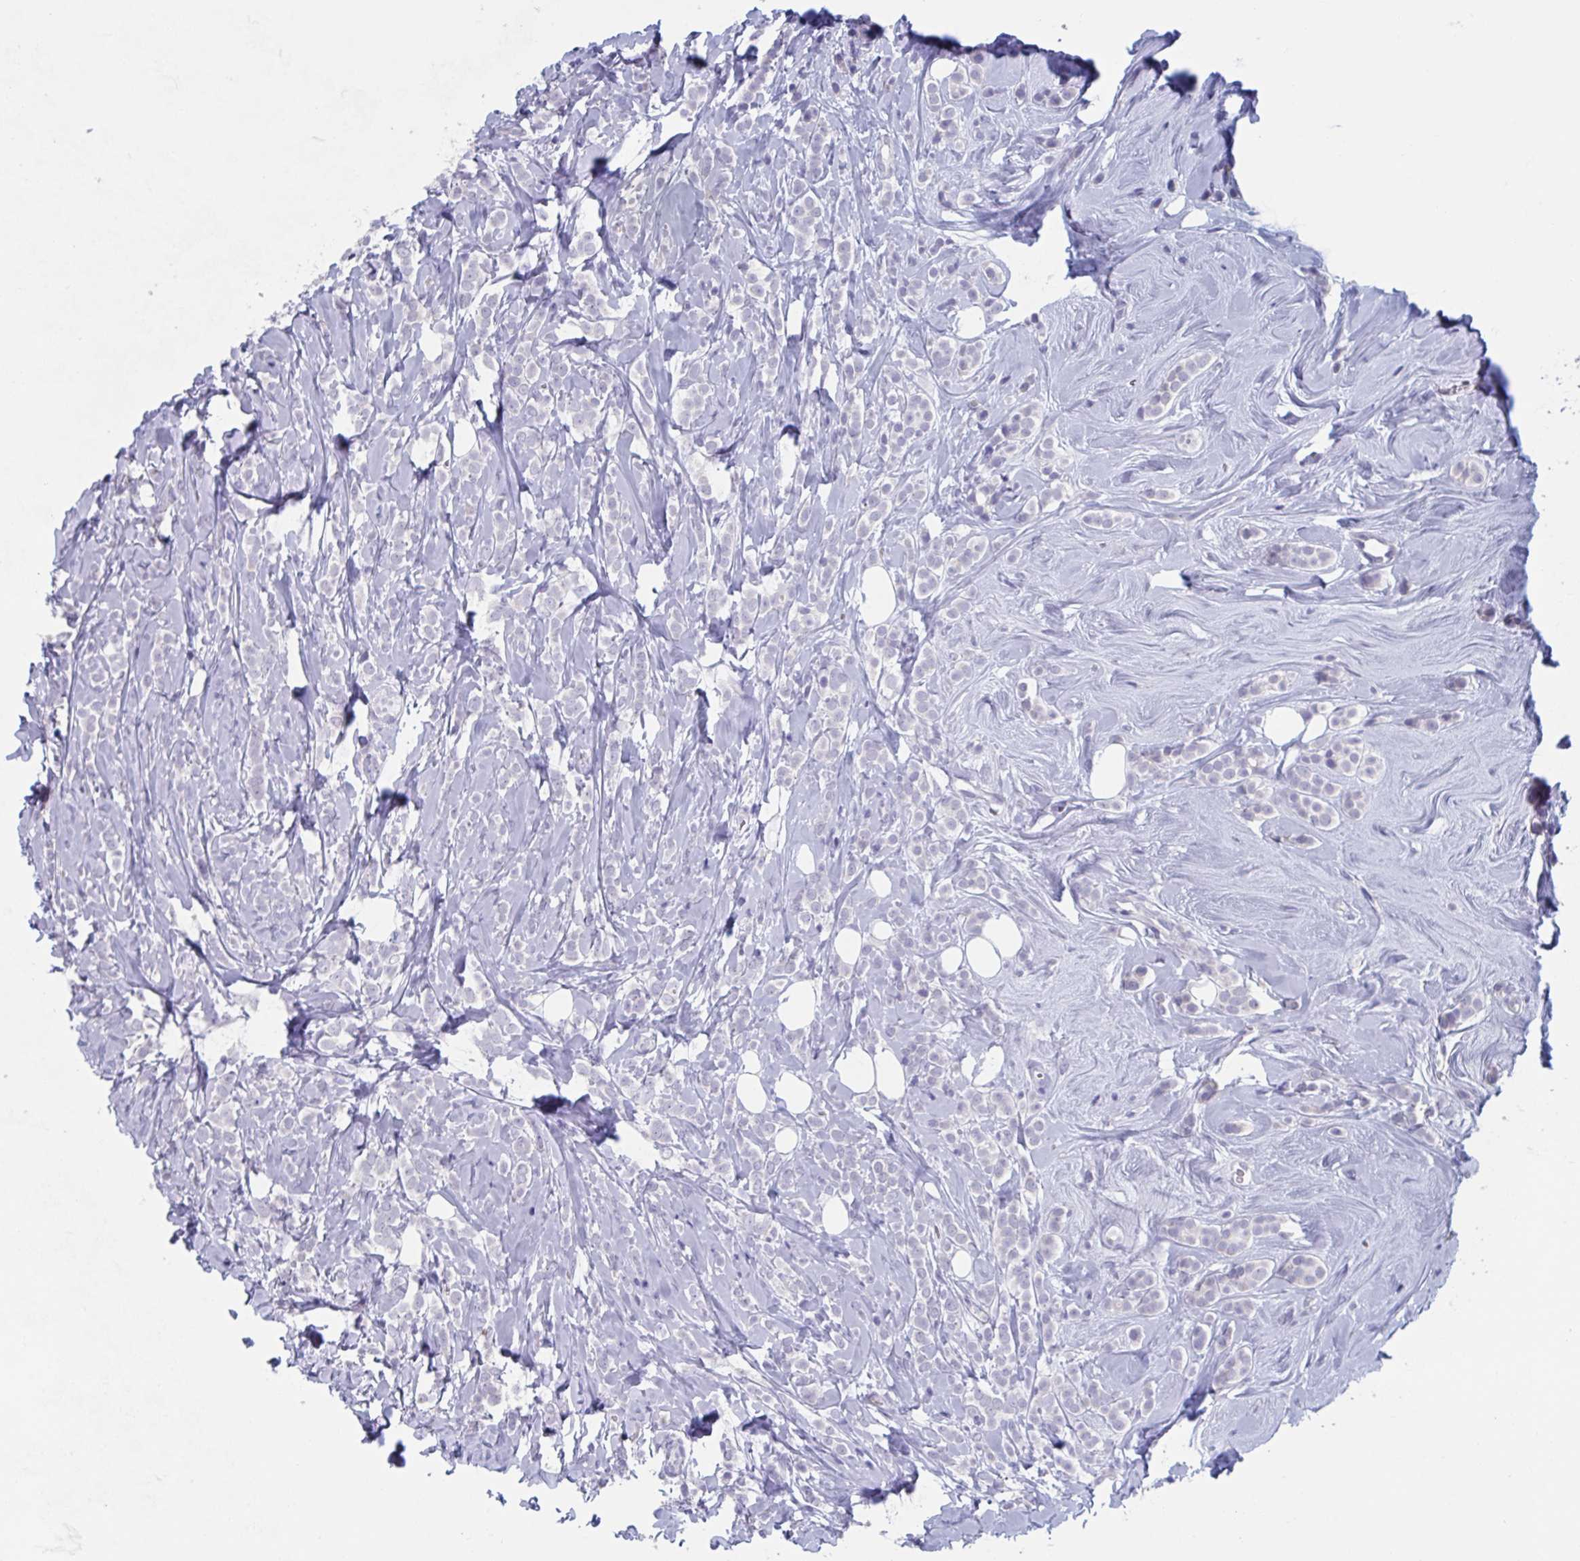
{"staining": {"intensity": "negative", "quantity": "none", "location": "none"}, "tissue": "breast cancer", "cell_type": "Tumor cells", "image_type": "cancer", "snomed": [{"axis": "morphology", "description": "Lobular carcinoma"}, {"axis": "topography", "description": "Breast"}], "caption": "Tumor cells show no significant protein positivity in breast lobular carcinoma. Nuclei are stained in blue.", "gene": "NDUFC2", "patient": {"sex": "female", "age": 49}}